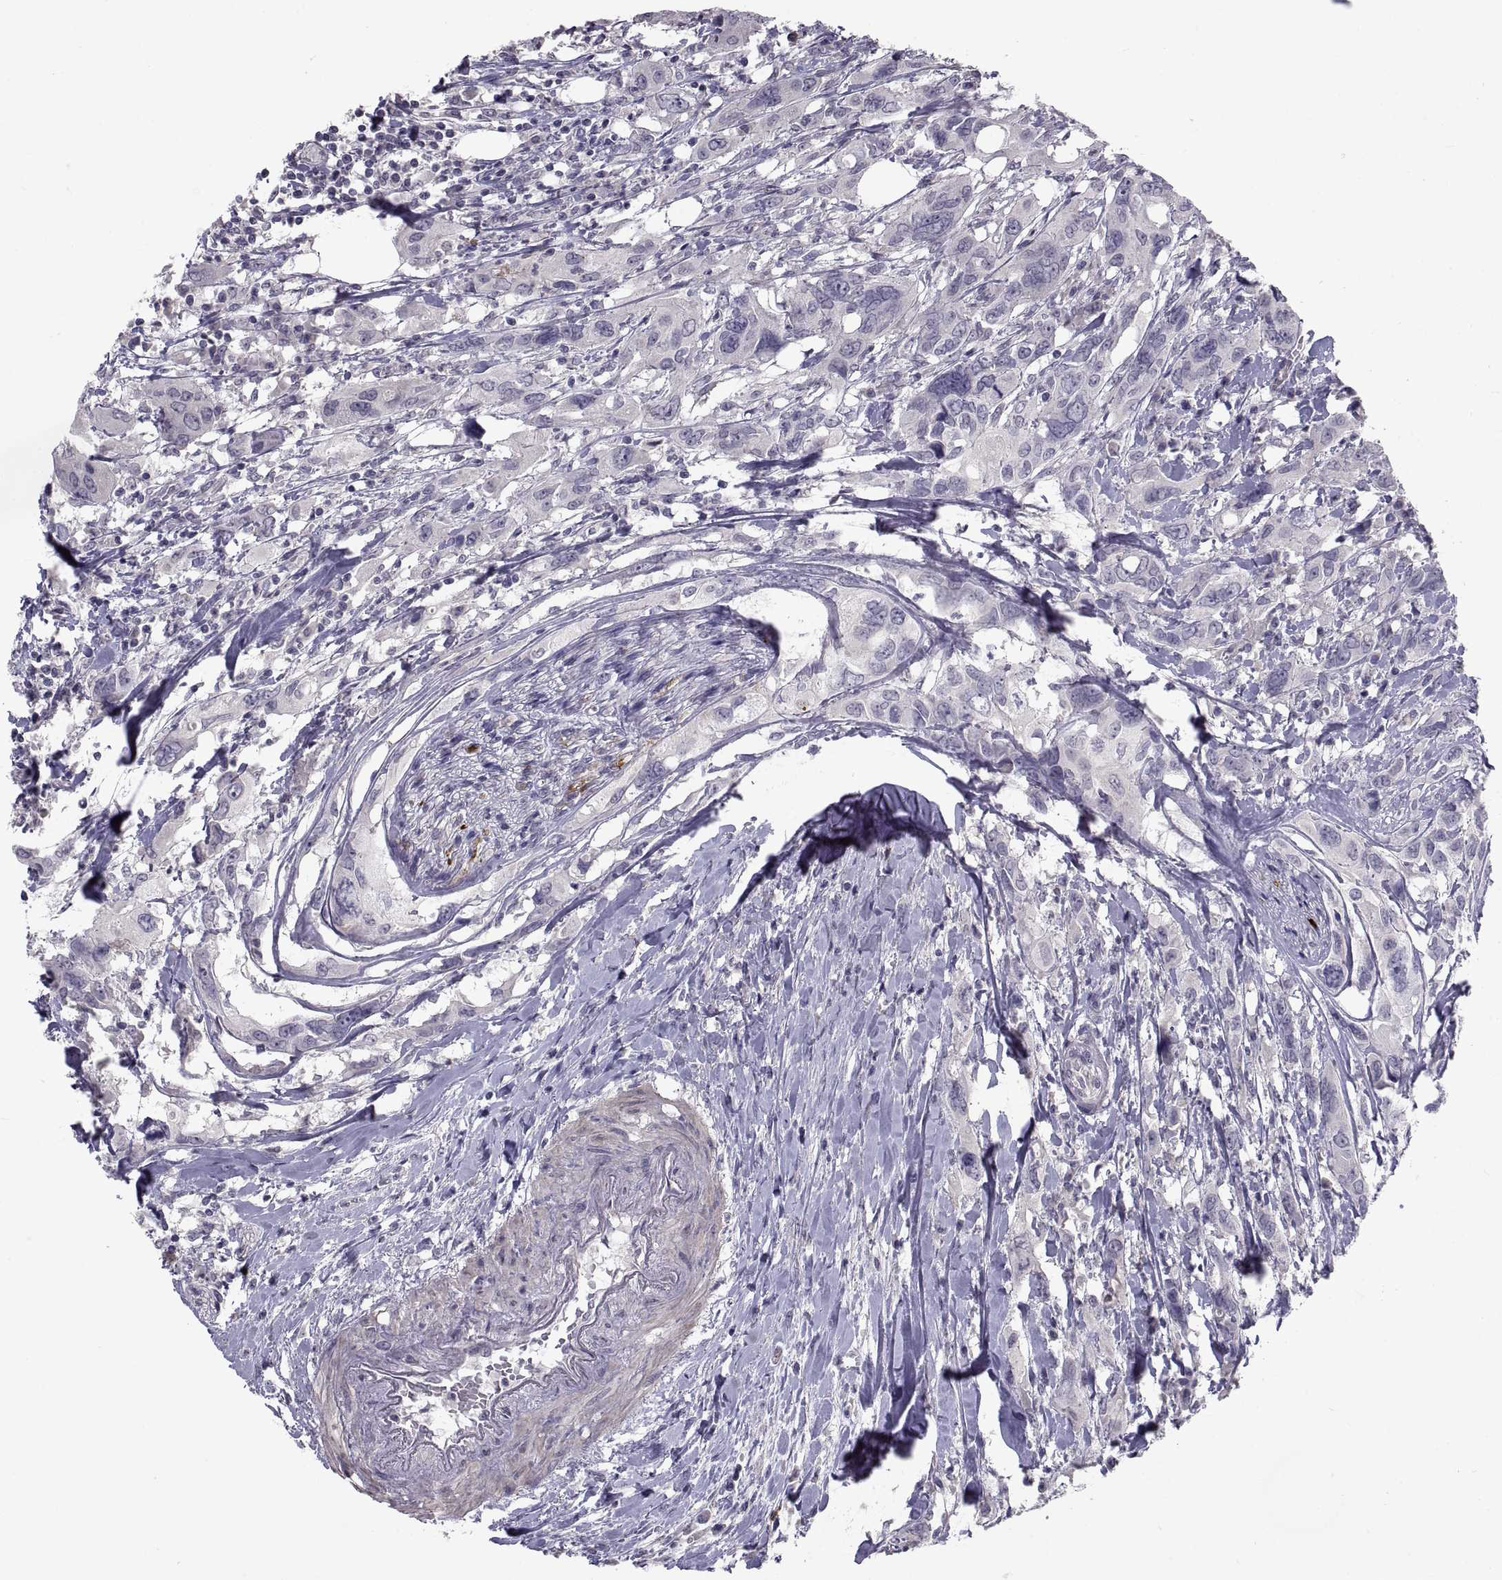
{"staining": {"intensity": "negative", "quantity": "none", "location": "none"}, "tissue": "urothelial cancer", "cell_type": "Tumor cells", "image_type": "cancer", "snomed": [{"axis": "morphology", "description": "Urothelial carcinoma, NOS"}, {"axis": "morphology", "description": "Urothelial carcinoma, High grade"}, {"axis": "topography", "description": "Urinary bladder"}], "caption": "Protein analysis of urothelial carcinoma (high-grade) shows no significant expression in tumor cells.", "gene": "NPTX2", "patient": {"sex": "male", "age": 63}}